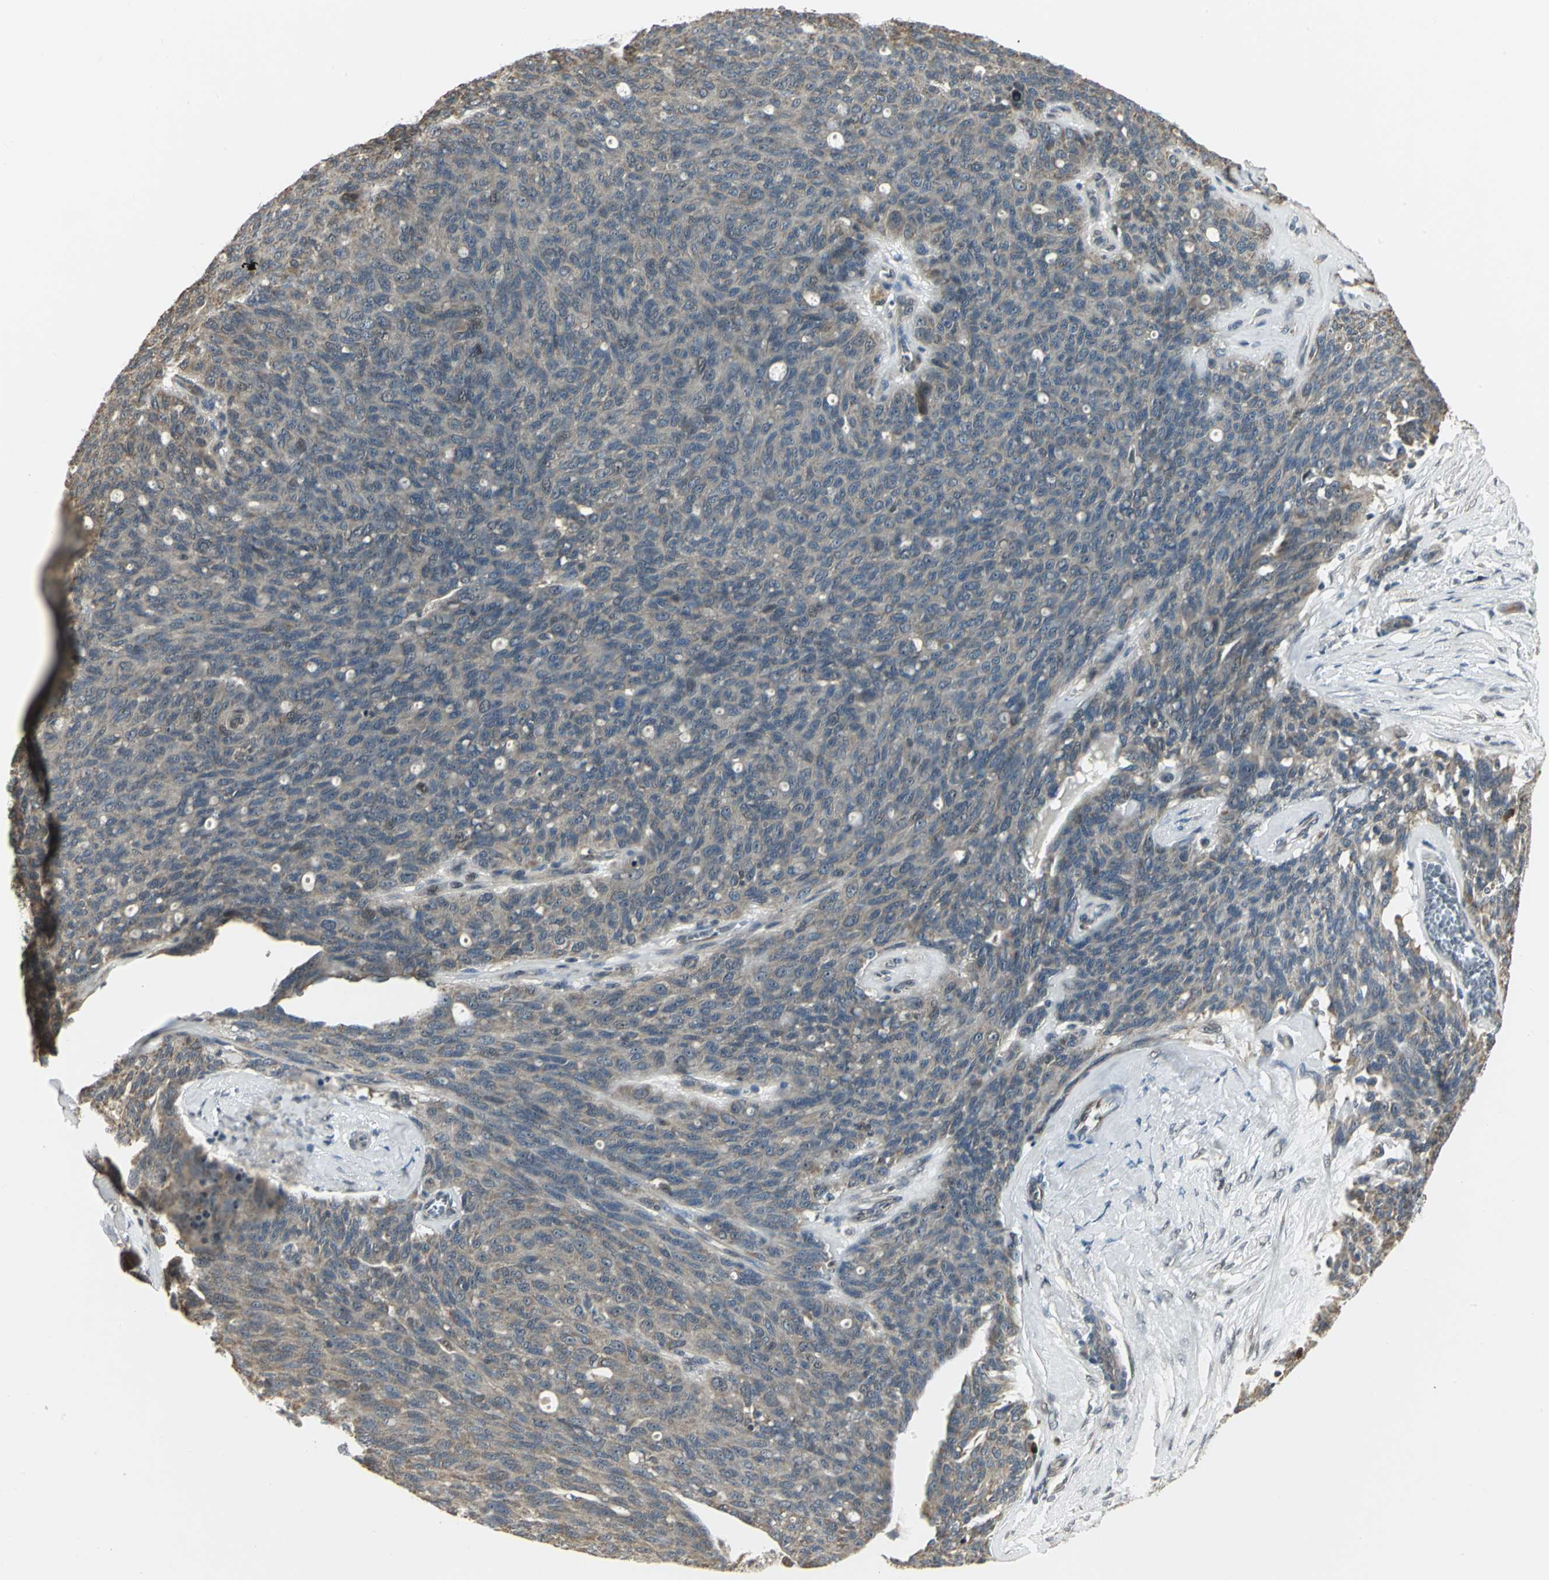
{"staining": {"intensity": "weak", "quantity": ">75%", "location": "cytoplasmic/membranous"}, "tissue": "ovarian cancer", "cell_type": "Tumor cells", "image_type": "cancer", "snomed": [{"axis": "morphology", "description": "Carcinoma, endometroid"}, {"axis": "topography", "description": "Ovary"}], "caption": "Endometroid carcinoma (ovarian) stained with a brown dye exhibits weak cytoplasmic/membranous positive staining in approximately >75% of tumor cells.", "gene": "PSMC4", "patient": {"sex": "female", "age": 60}}